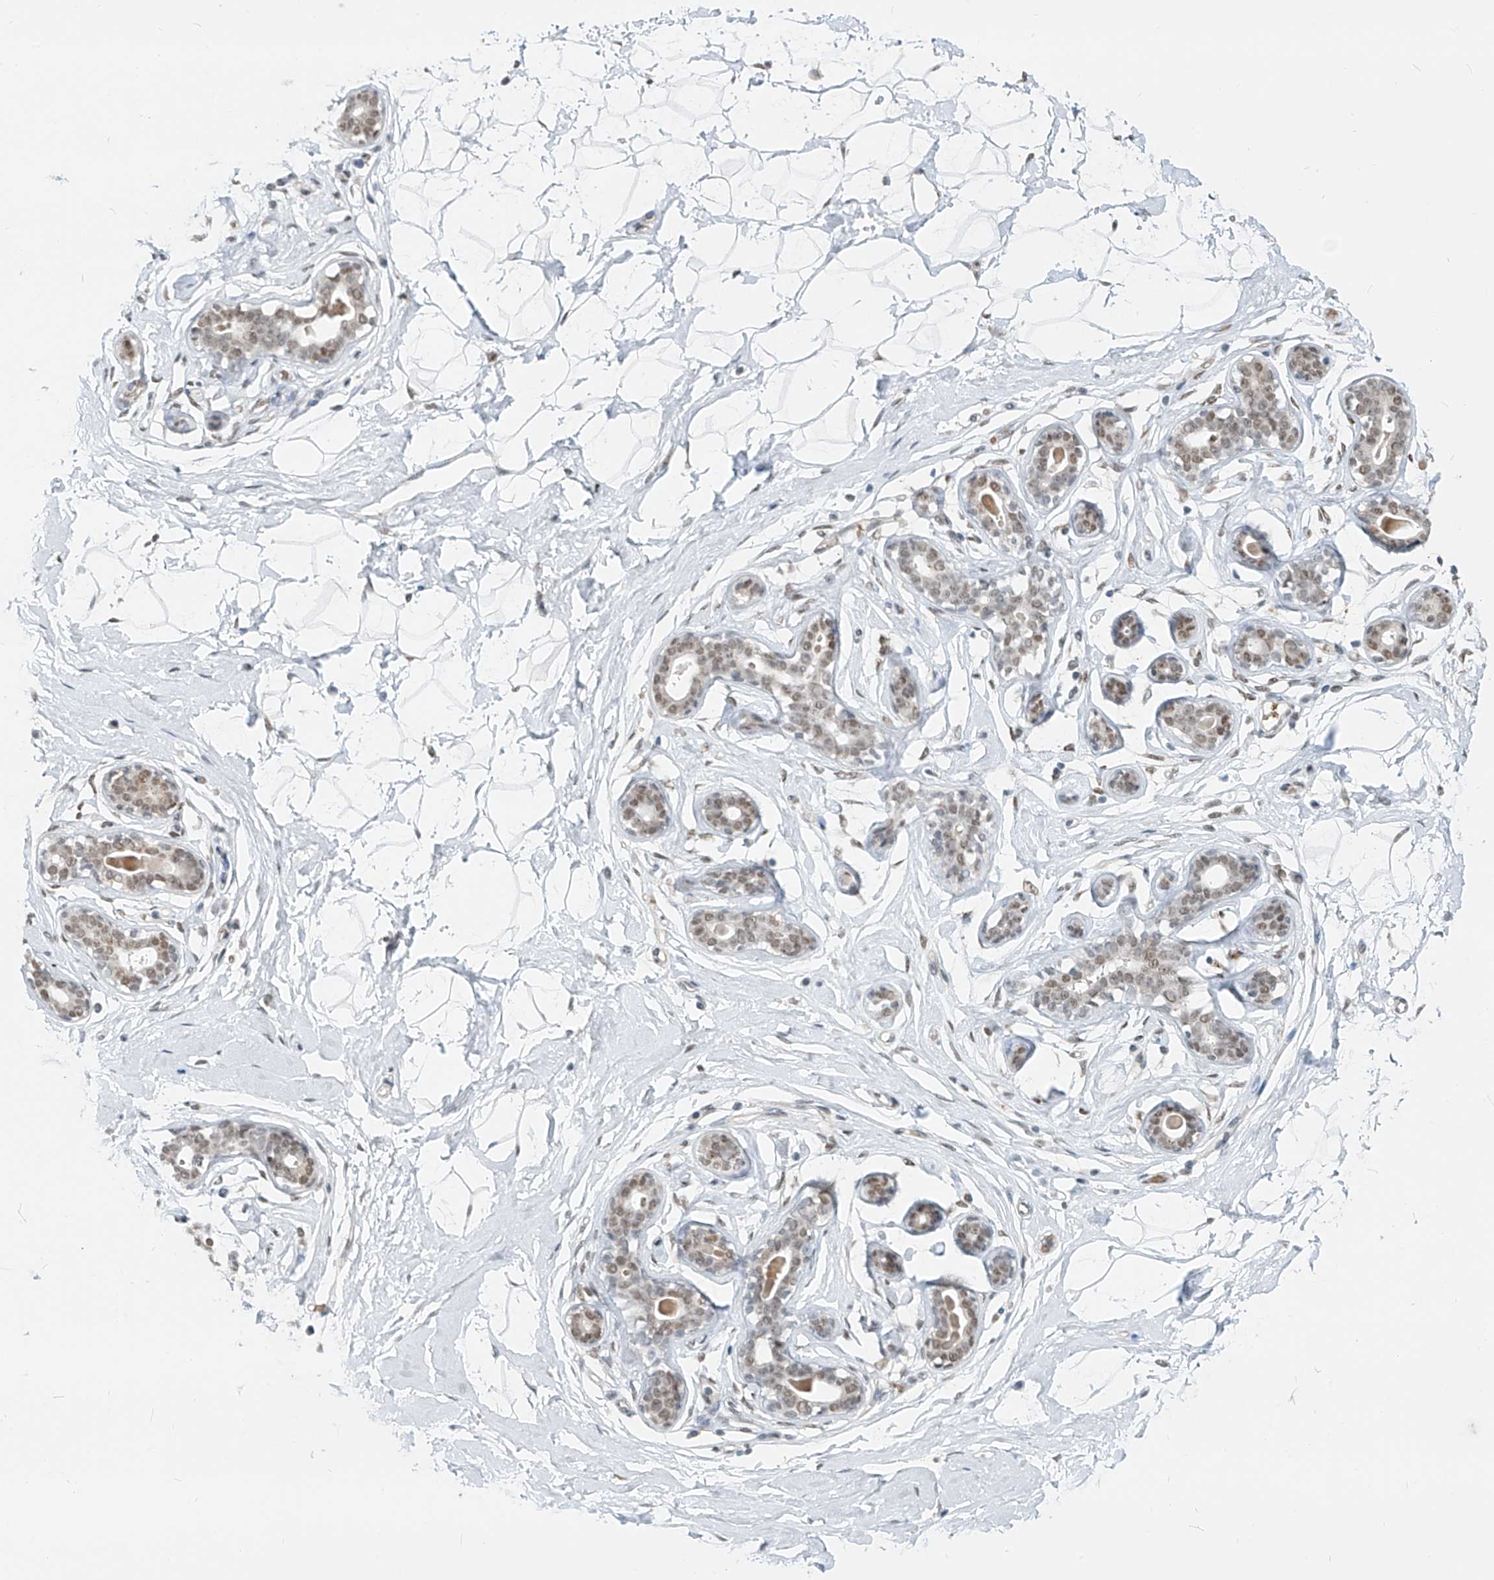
{"staining": {"intensity": "weak", "quantity": "<25%", "location": "nuclear"}, "tissue": "breast", "cell_type": "Adipocytes", "image_type": "normal", "snomed": [{"axis": "morphology", "description": "Normal tissue, NOS"}, {"axis": "morphology", "description": "Adenoma, NOS"}, {"axis": "topography", "description": "Breast"}], "caption": "The IHC micrograph has no significant positivity in adipocytes of breast. The staining is performed using DAB (3,3'-diaminobenzidine) brown chromogen with nuclei counter-stained in using hematoxylin.", "gene": "SASH1", "patient": {"sex": "female", "age": 23}}